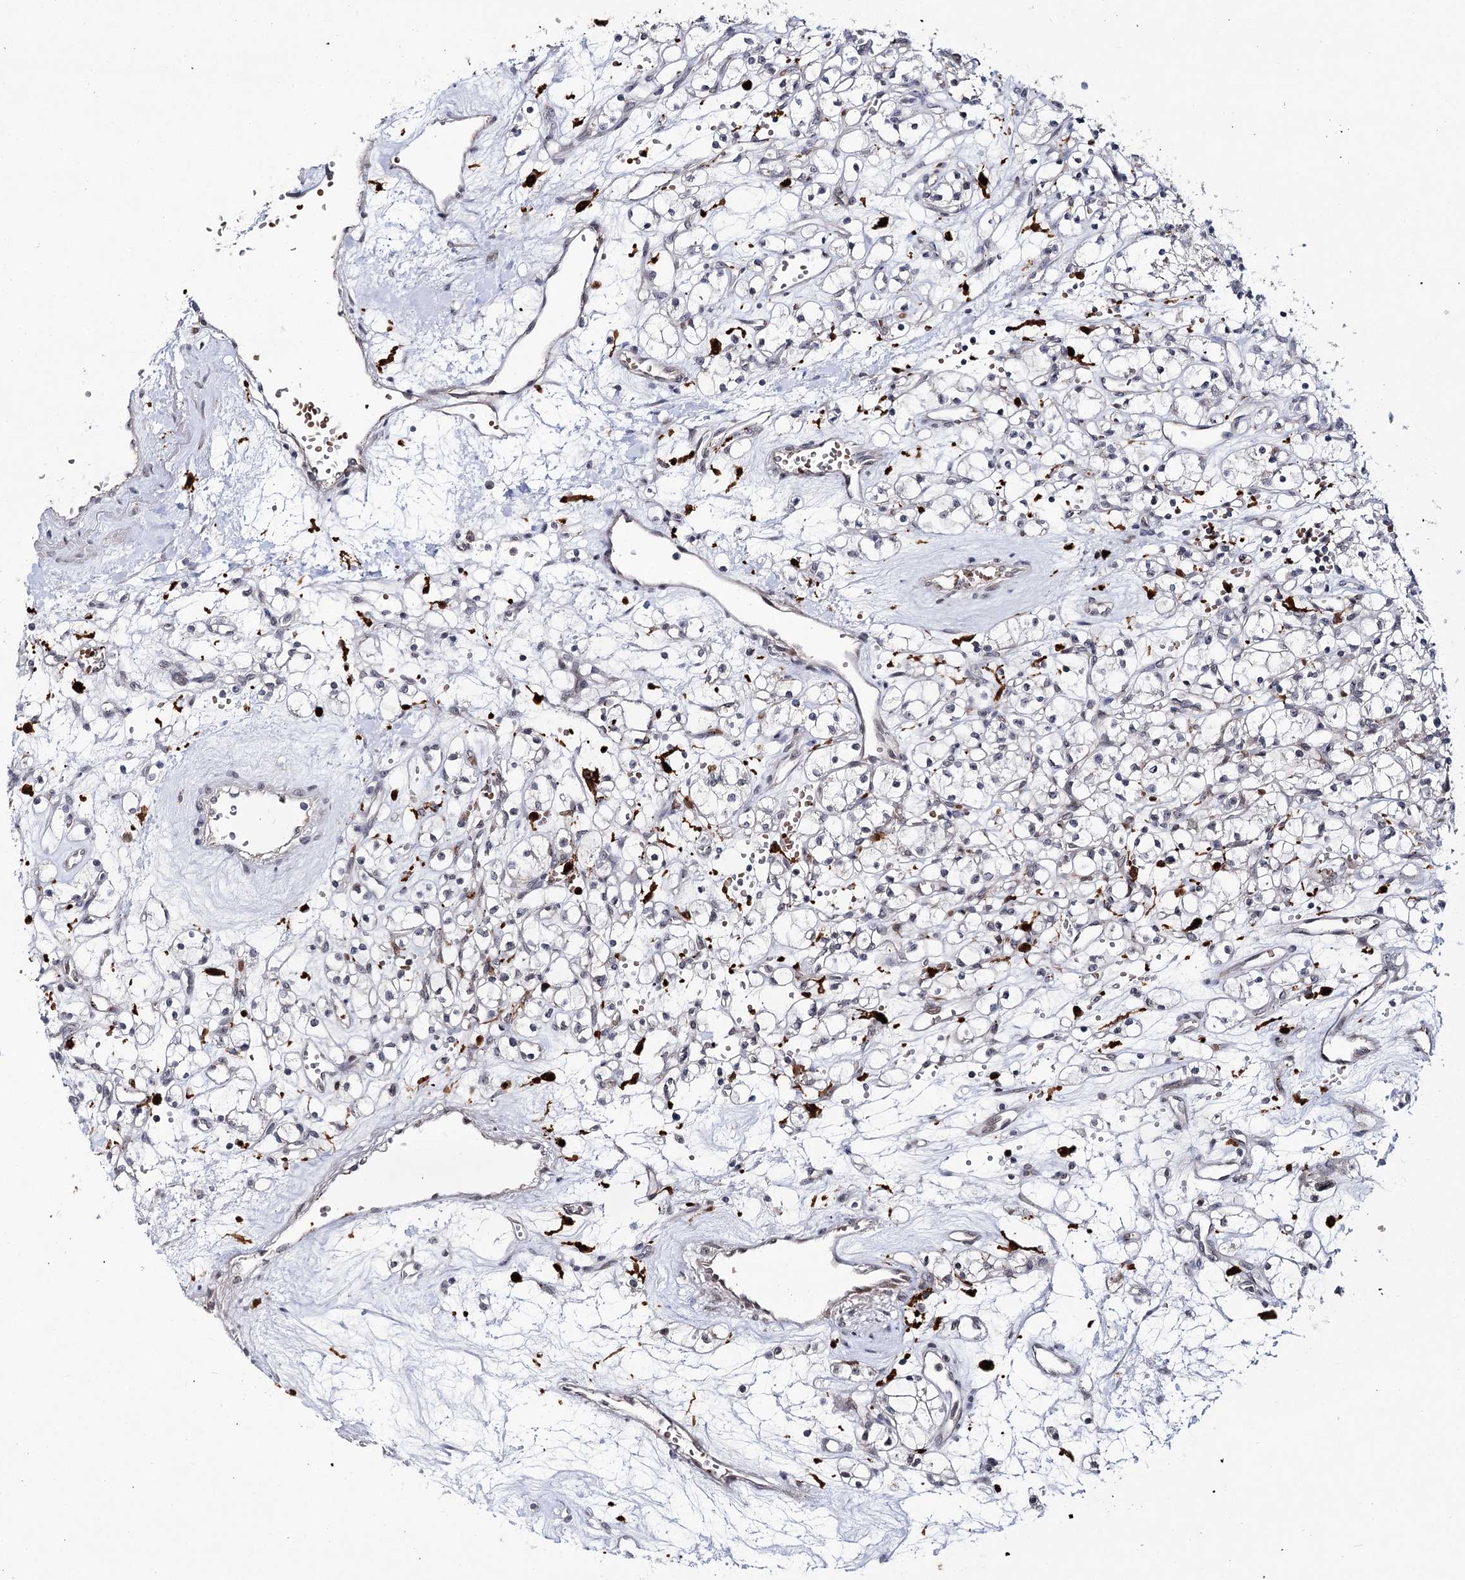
{"staining": {"intensity": "negative", "quantity": "none", "location": "none"}, "tissue": "renal cancer", "cell_type": "Tumor cells", "image_type": "cancer", "snomed": [{"axis": "morphology", "description": "Adenocarcinoma, NOS"}, {"axis": "topography", "description": "Kidney"}], "caption": "Renal adenocarcinoma stained for a protein using IHC demonstrates no staining tumor cells.", "gene": "WDR36", "patient": {"sex": "female", "age": 59}}